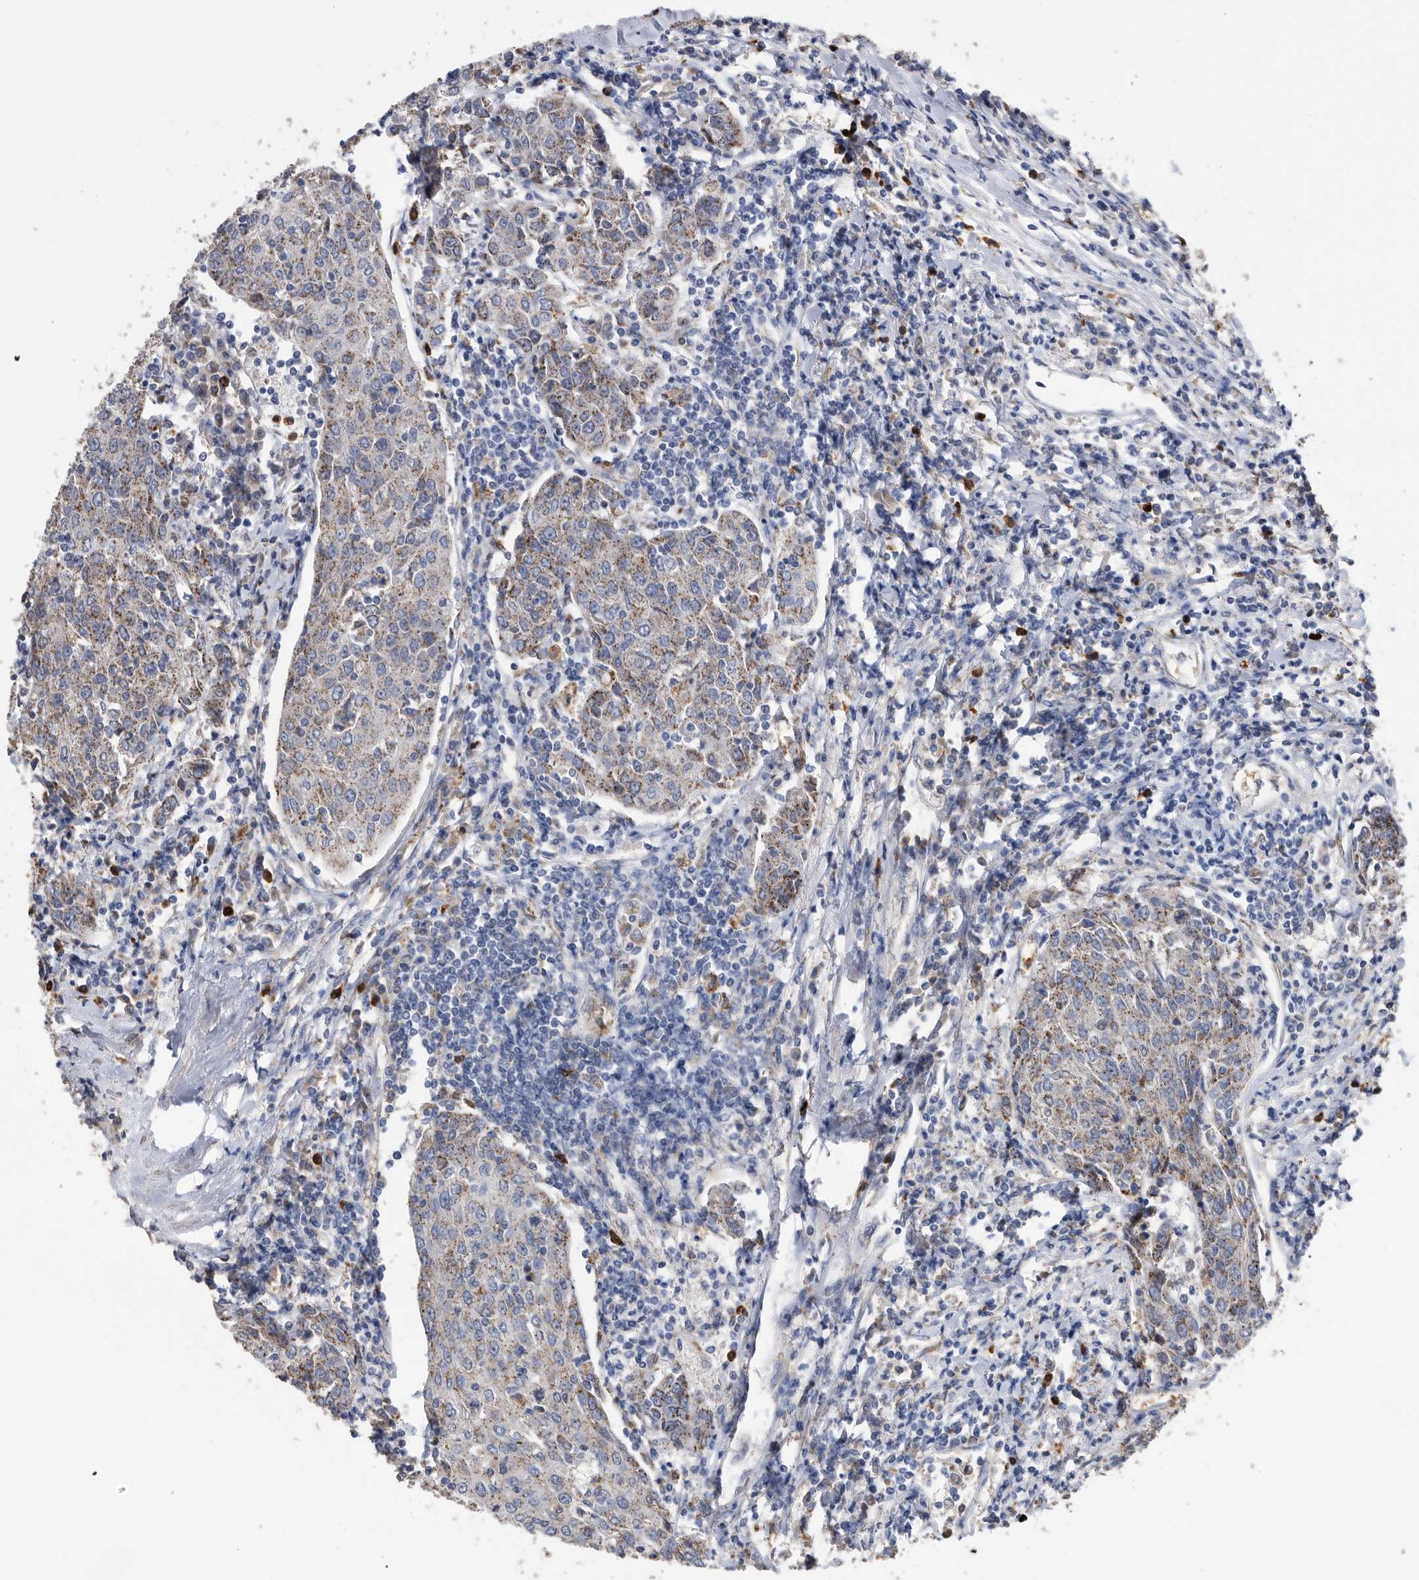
{"staining": {"intensity": "moderate", "quantity": ">75%", "location": "cytoplasmic/membranous"}, "tissue": "urothelial cancer", "cell_type": "Tumor cells", "image_type": "cancer", "snomed": [{"axis": "morphology", "description": "Urothelial carcinoma, High grade"}, {"axis": "topography", "description": "Urinary bladder"}], "caption": "Protein staining of urothelial cancer tissue exhibits moderate cytoplasmic/membranous positivity in approximately >75% of tumor cells.", "gene": "CRISPLD2", "patient": {"sex": "female", "age": 85}}